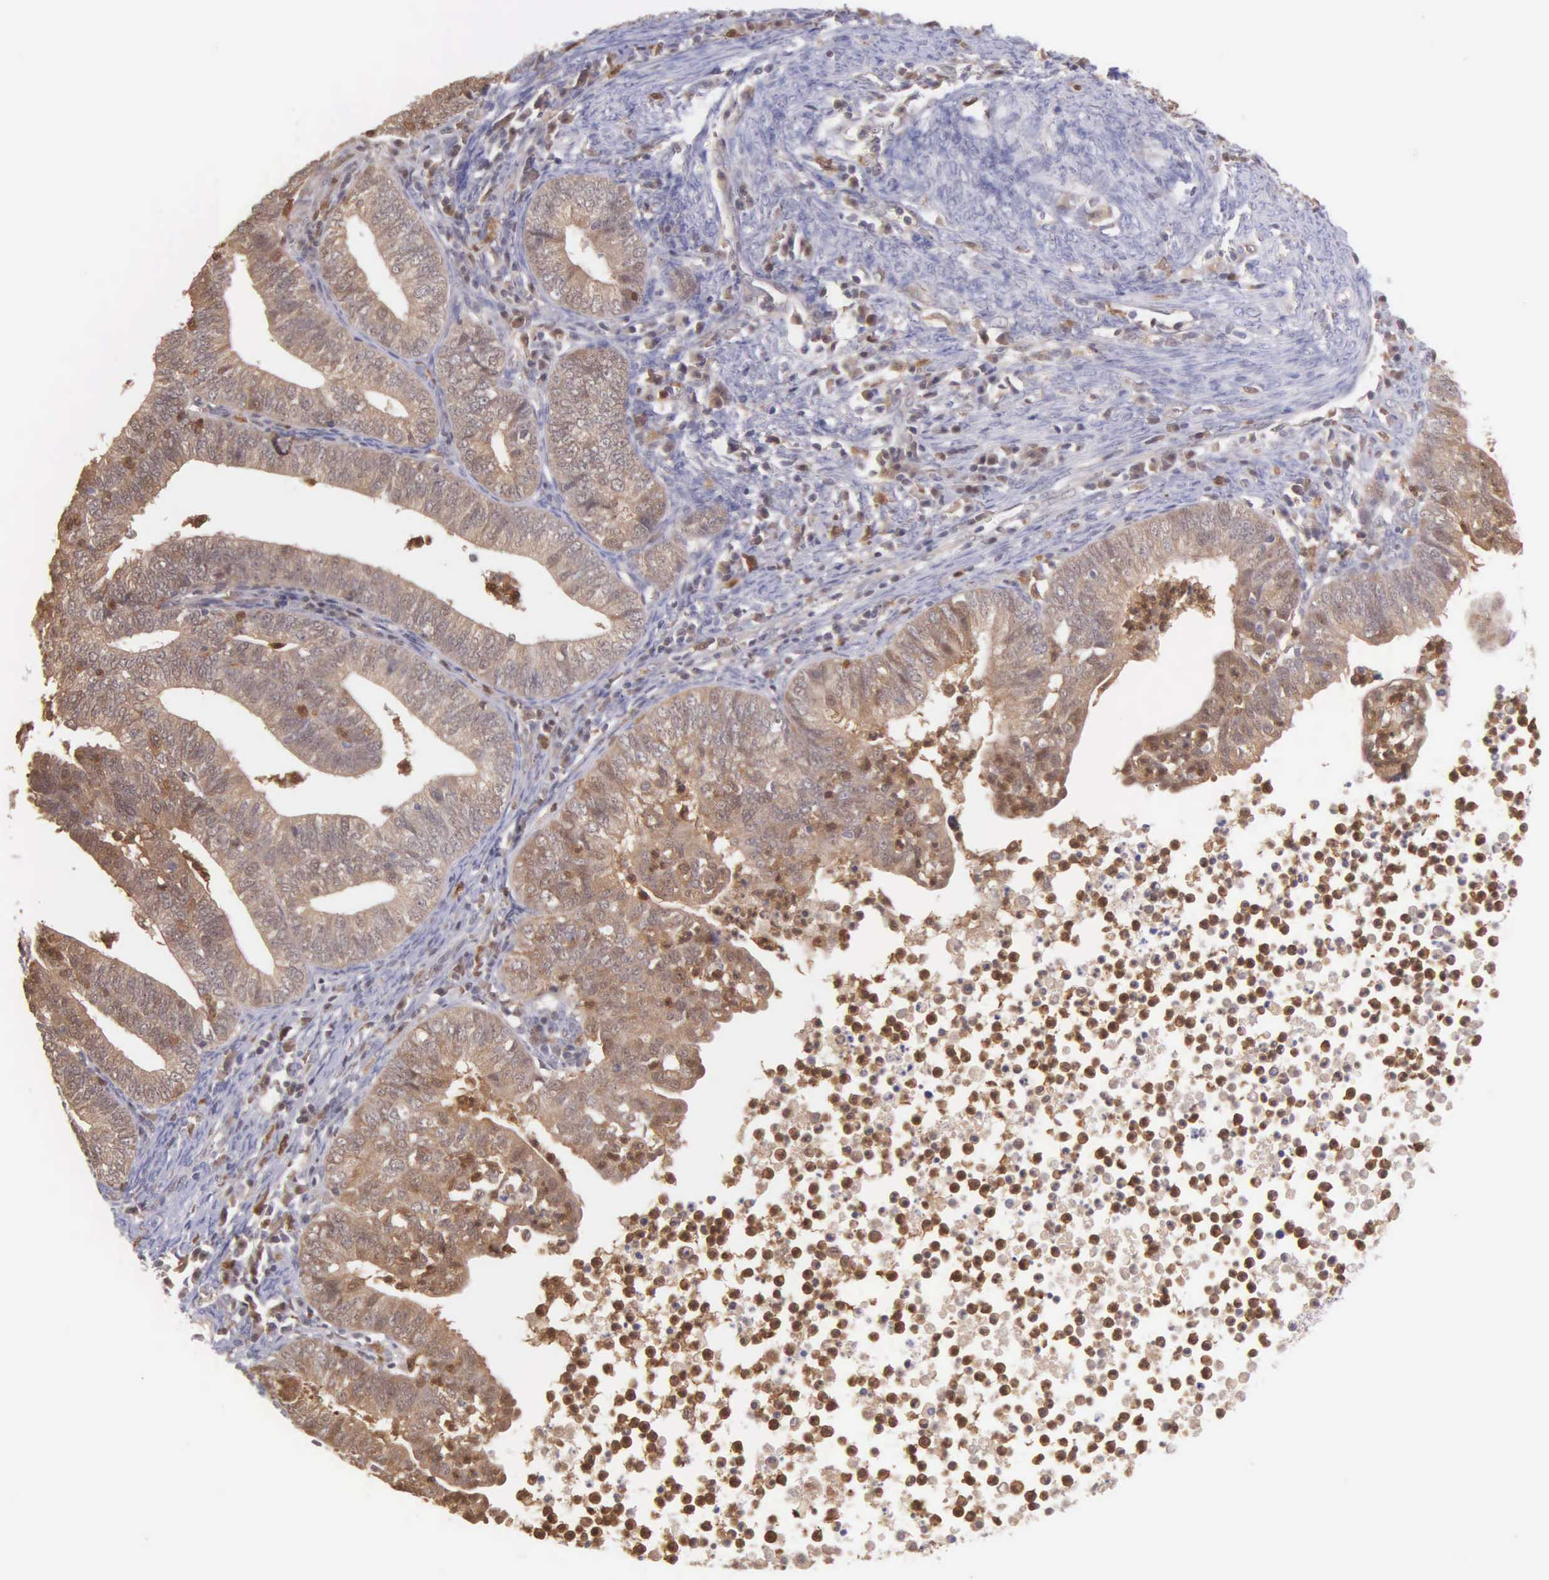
{"staining": {"intensity": "moderate", "quantity": ">75%", "location": "cytoplasmic/membranous"}, "tissue": "endometrial cancer", "cell_type": "Tumor cells", "image_type": "cancer", "snomed": [{"axis": "morphology", "description": "Adenocarcinoma, NOS"}, {"axis": "topography", "description": "Endometrium"}], "caption": "This is a histology image of immunohistochemistry staining of endometrial cancer, which shows moderate staining in the cytoplasmic/membranous of tumor cells.", "gene": "BID", "patient": {"sex": "female", "age": 66}}